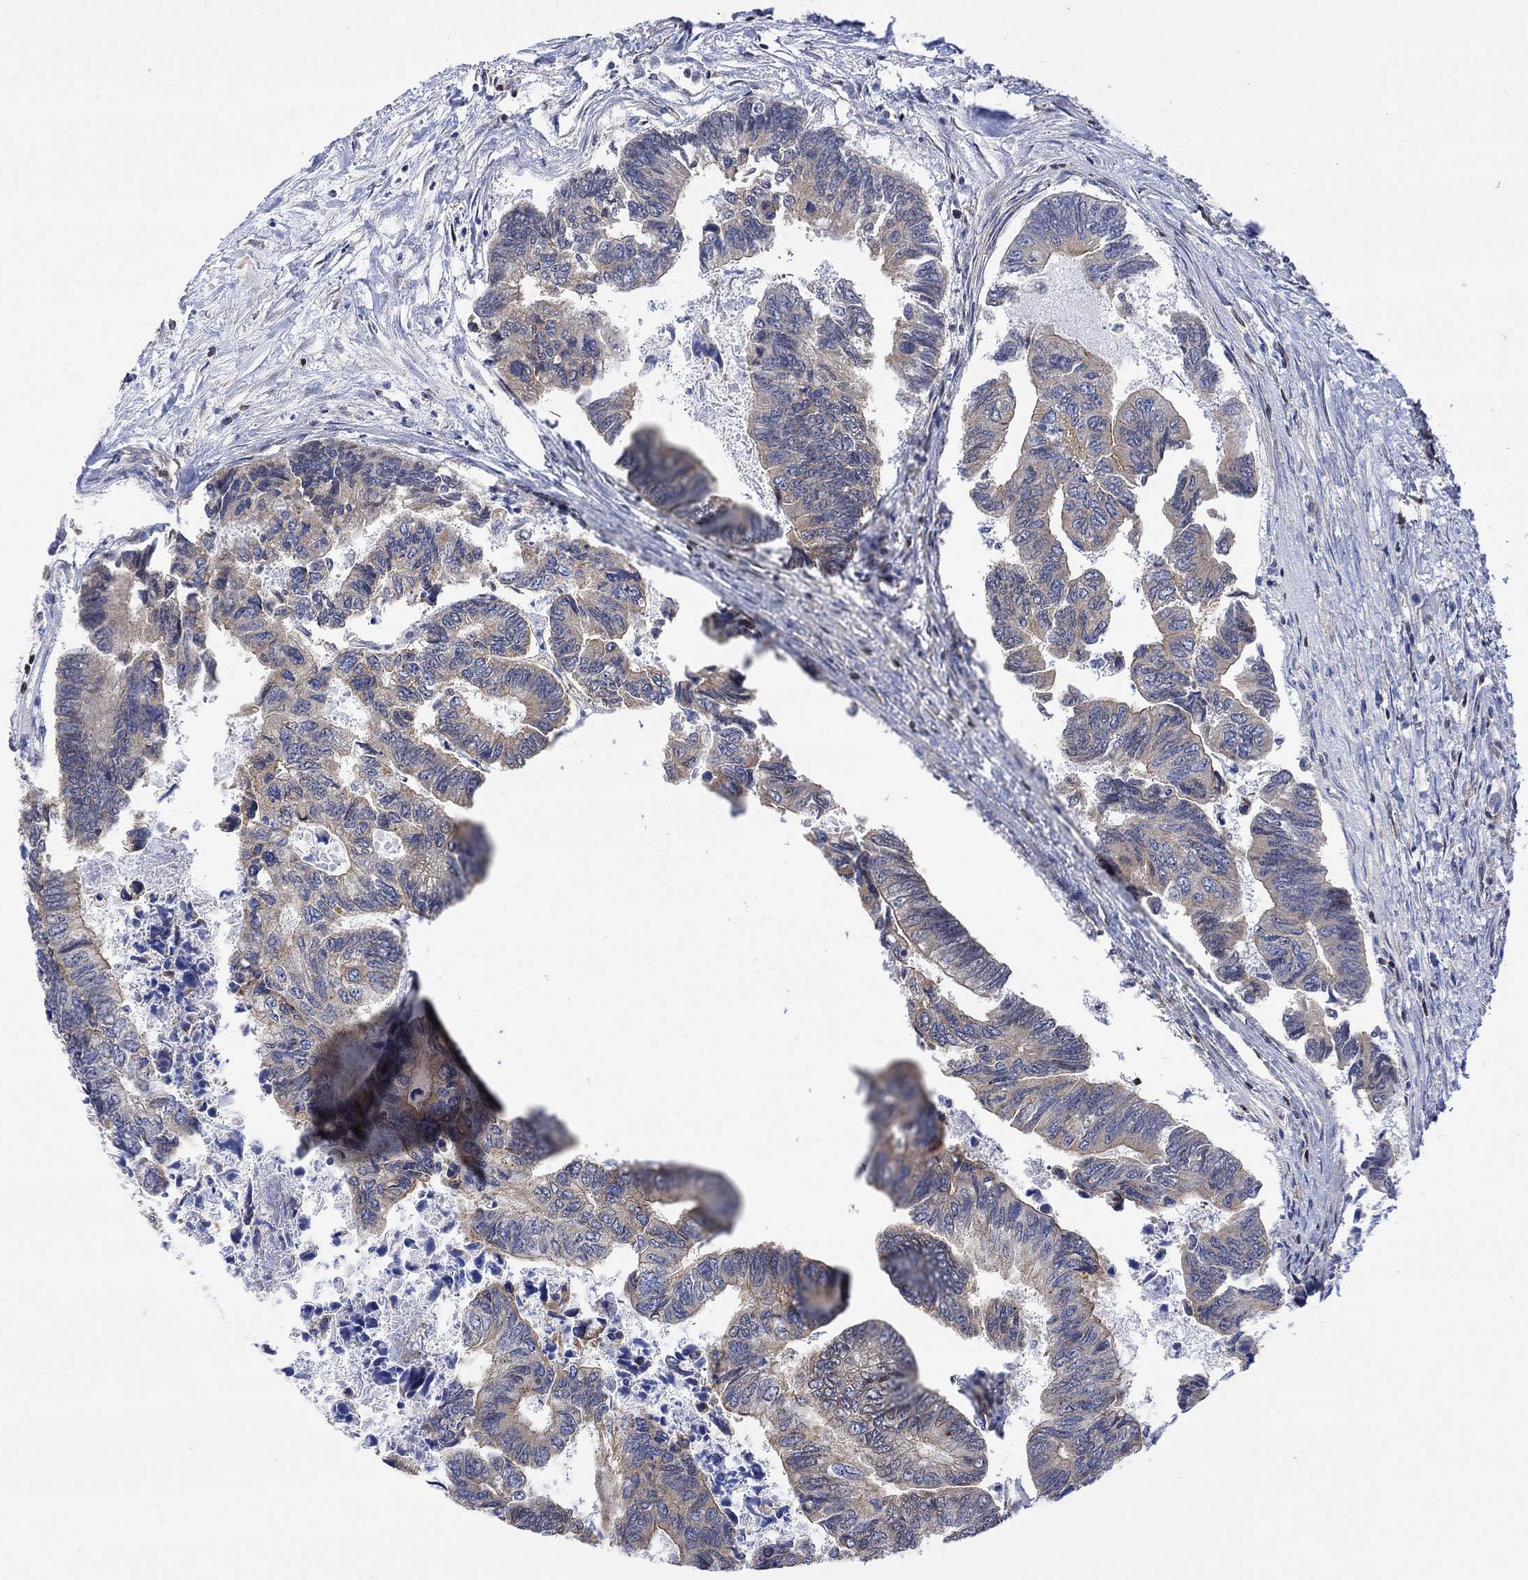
{"staining": {"intensity": "weak", "quantity": "25%-75%", "location": "cytoplasmic/membranous"}, "tissue": "colorectal cancer", "cell_type": "Tumor cells", "image_type": "cancer", "snomed": [{"axis": "morphology", "description": "Adenocarcinoma, NOS"}, {"axis": "topography", "description": "Colon"}], "caption": "The immunohistochemical stain labels weak cytoplasmic/membranous expression in tumor cells of colorectal cancer tissue. The staining is performed using DAB brown chromogen to label protein expression. The nuclei are counter-stained blue using hematoxylin.", "gene": "GBP5", "patient": {"sex": "female", "age": 65}}